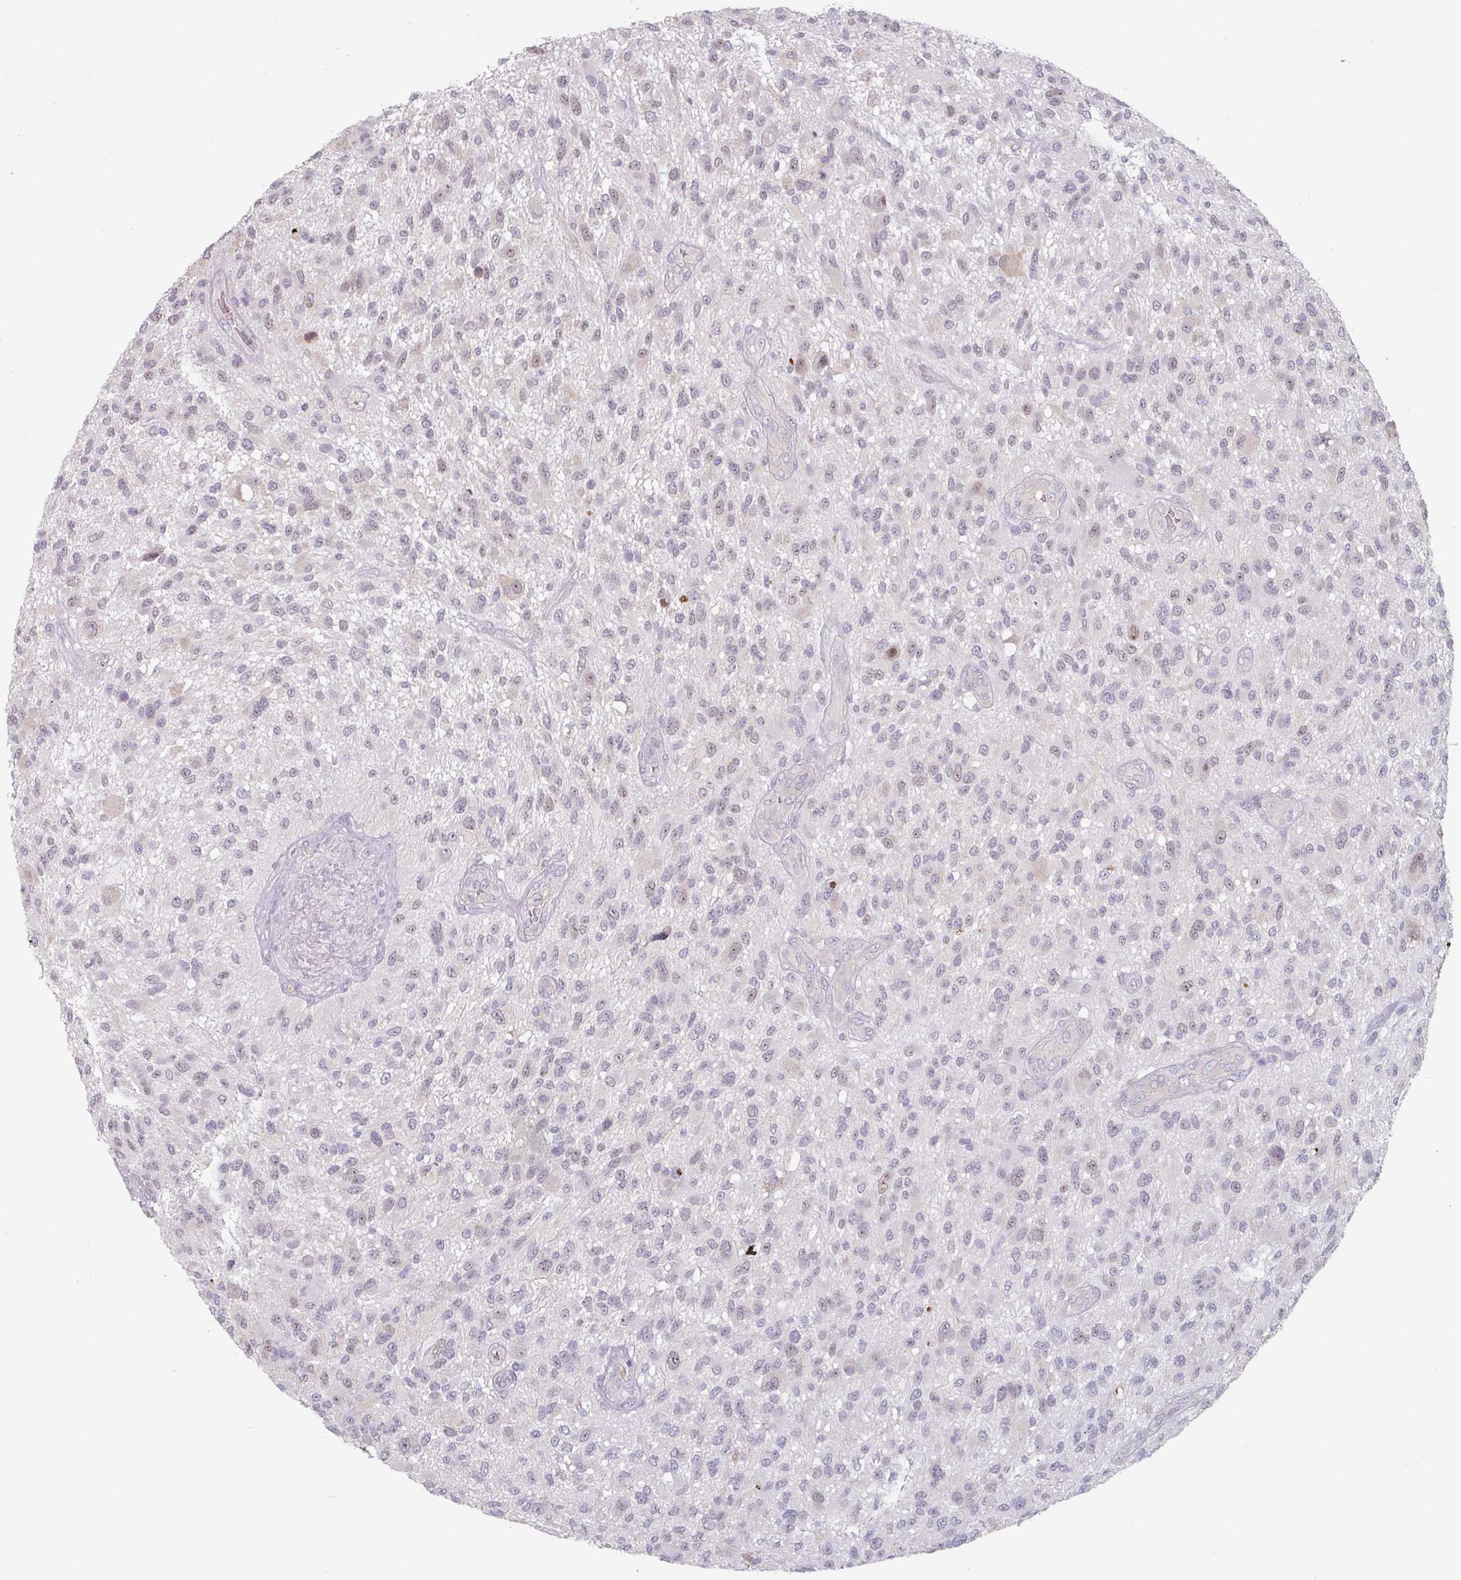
{"staining": {"intensity": "negative", "quantity": "none", "location": "none"}, "tissue": "glioma", "cell_type": "Tumor cells", "image_type": "cancer", "snomed": [{"axis": "morphology", "description": "Glioma, malignant, High grade"}, {"axis": "topography", "description": "Brain"}], "caption": "The micrograph displays no significant positivity in tumor cells of malignant glioma (high-grade).", "gene": "ZBTB6", "patient": {"sex": "male", "age": 47}}